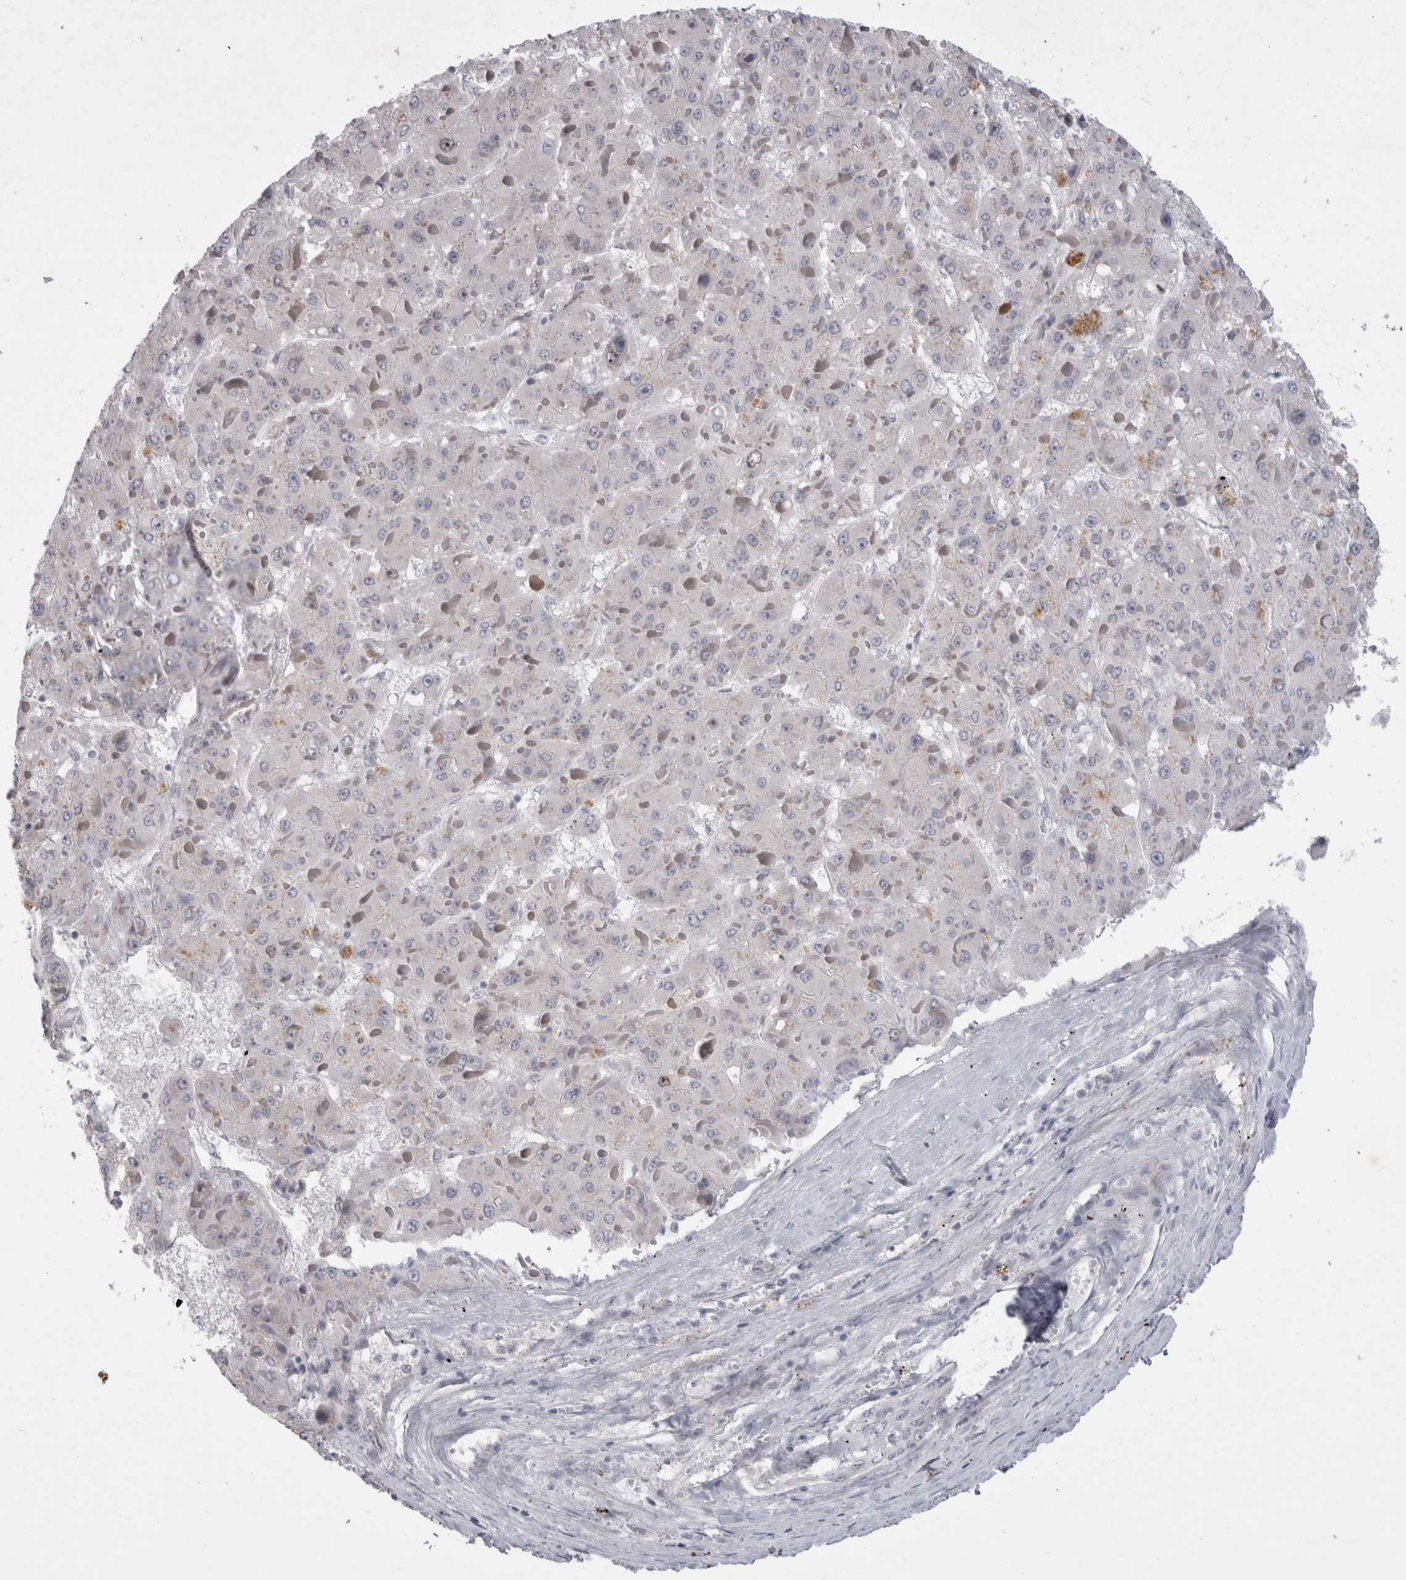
{"staining": {"intensity": "negative", "quantity": "none", "location": "none"}, "tissue": "liver cancer", "cell_type": "Tumor cells", "image_type": "cancer", "snomed": [{"axis": "morphology", "description": "Carcinoma, Hepatocellular, NOS"}, {"axis": "topography", "description": "Liver"}], "caption": "Tumor cells show no significant protein staining in liver cancer (hepatocellular carcinoma). (Brightfield microscopy of DAB immunohistochemistry at high magnification).", "gene": "KIF18B", "patient": {"sex": "female", "age": 73}}